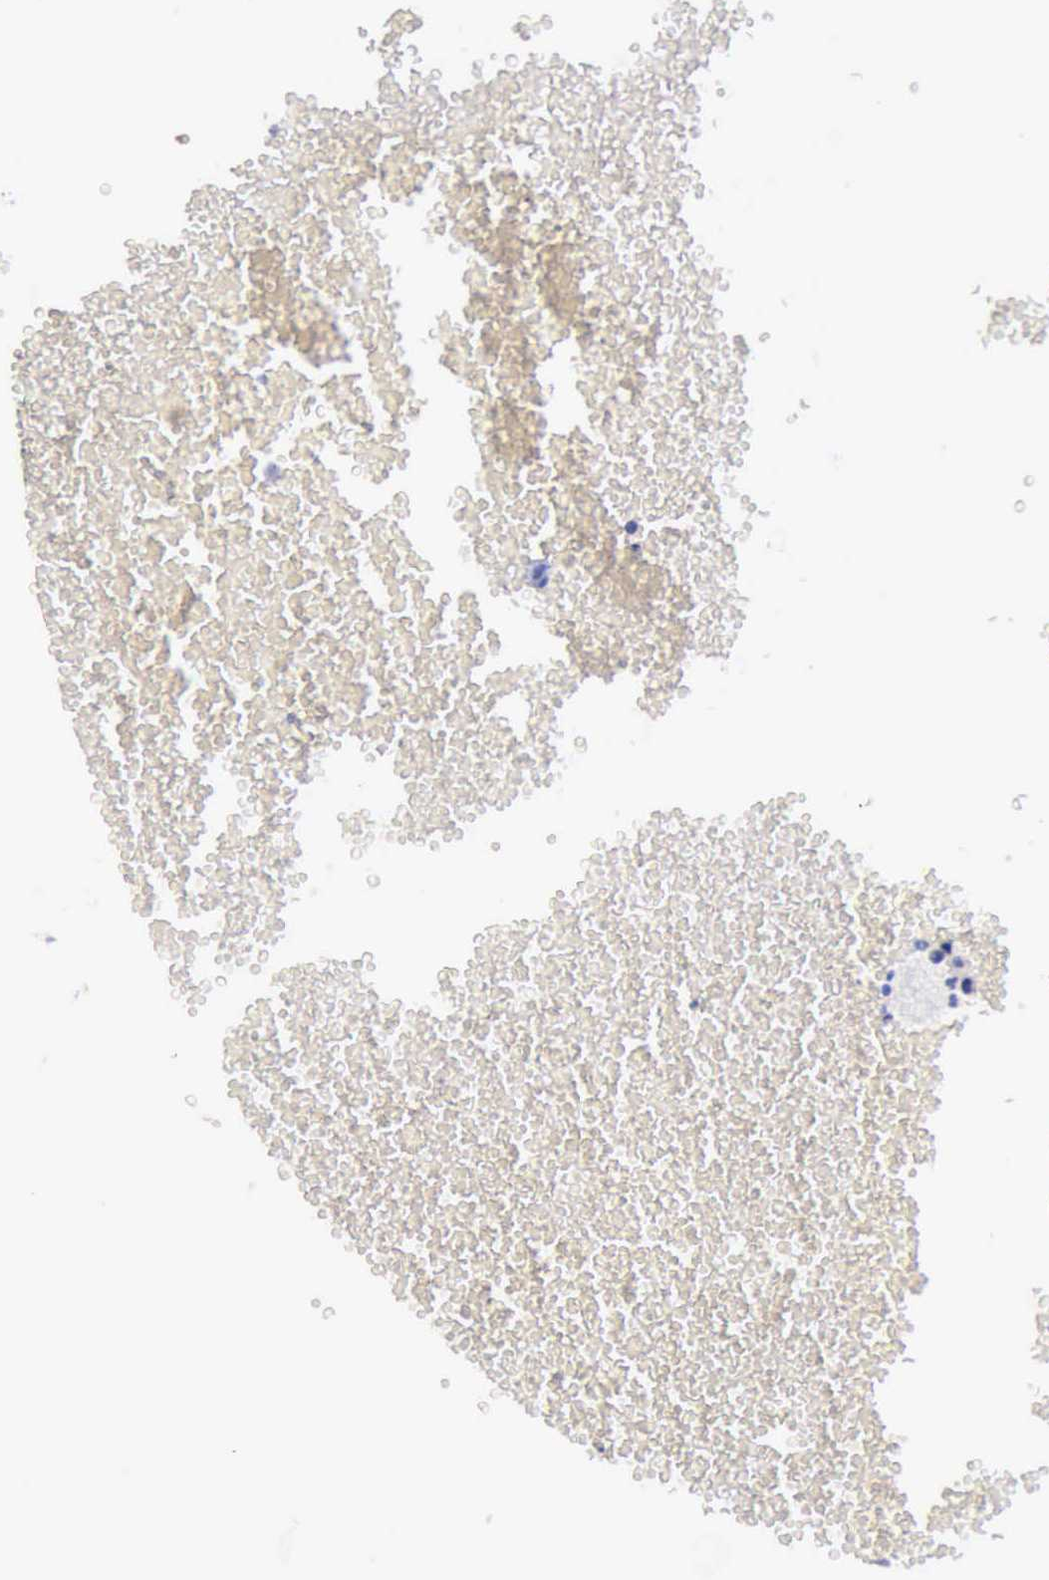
{"staining": {"intensity": "negative", "quantity": "none", "location": "none"}, "tissue": "testis cancer", "cell_type": "Tumor cells", "image_type": "cancer", "snomed": [{"axis": "morphology", "description": "Seminoma, NOS"}, {"axis": "topography", "description": "Testis"}], "caption": "Immunohistochemical staining of human seminoma (testis) reveals no significant positivity in tumor cells.", "gene": "GLA", "patient": {"sex": "male", "age": 71}}